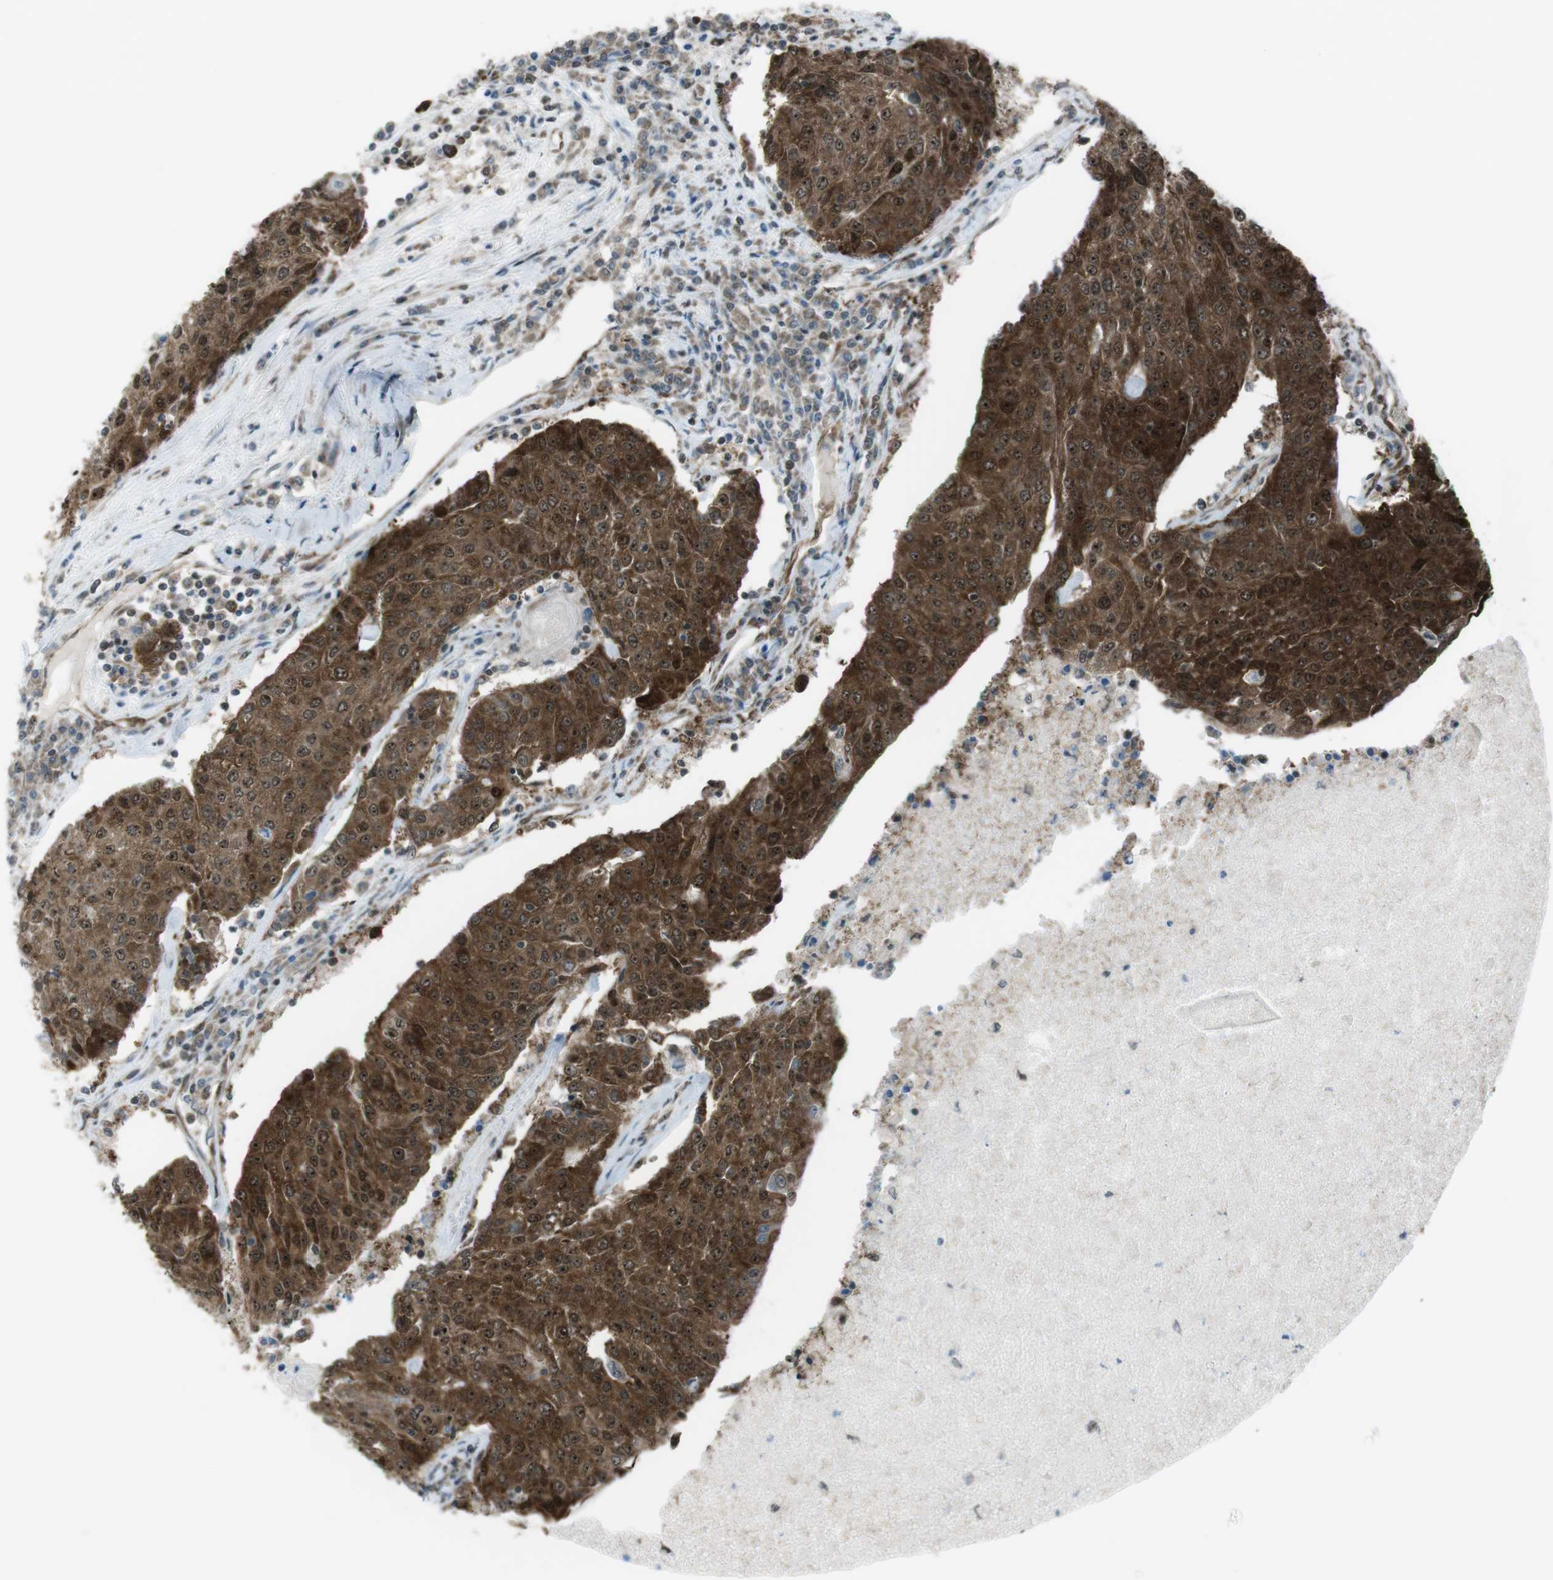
{"staining": {"intensity": "strong", "quantity": ">75%", "location": "cytoplasmic/membranous,nuclear"}, "tissue": "urothelial cancer", "cell_type": "Tumor cells", "image_type": "cancer", "snomed": [{"axis": "morphology", "description": "Urothelial carcinoma, High grade"}, {"axis": "topography", "description": "Urinary bladder"}], "caption": "High-power microscopy captured an immunohistochemistry (IHC) photomicrograph of urothelial cancer, revealing strong cytoplasmic/membranous and nuclear staining in about >75% of tumor cells.", "gene": "CSNK1D", "patient": {"sex": "female", "age": 85}}